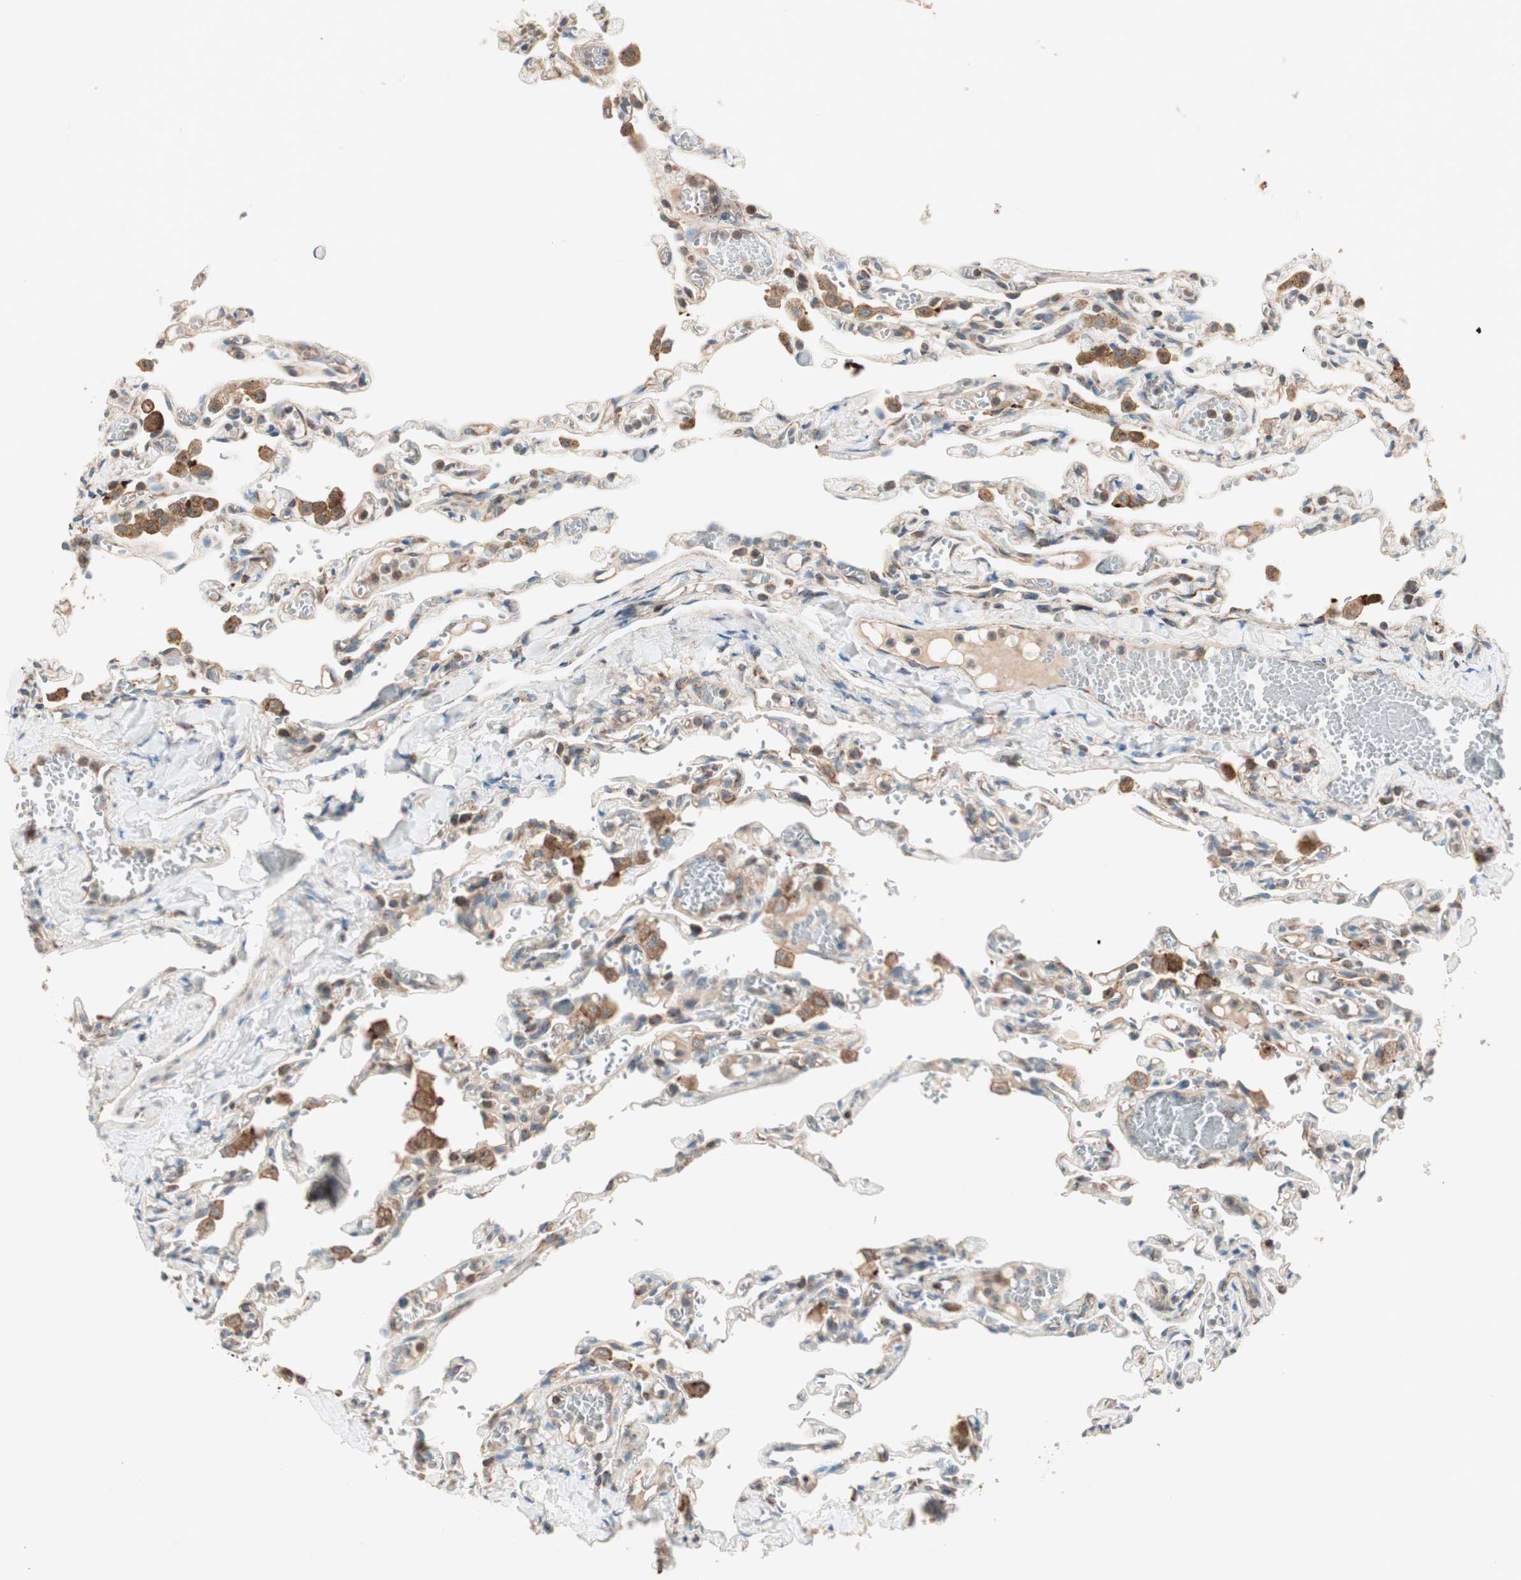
{"staining": {"intensity": "moderate", "quantity": ">75%", "location": "cytoplasmic/membranous"}, "tissue": "lung", "cell_type": "Alveolar cells", "image_type": "normal", "snomed": [{"axis": "morphology", "description": "Normal tissue, NOS"}, {"axis": "topography", "description": "Lung"}], "caption": "Protein staining of normal lung shows moderate cytoplasmic/membranous staining in approximately >75% of alveolar cells.", "gene": "CHADL", "patient": {"sex": "male", "age": 21}}